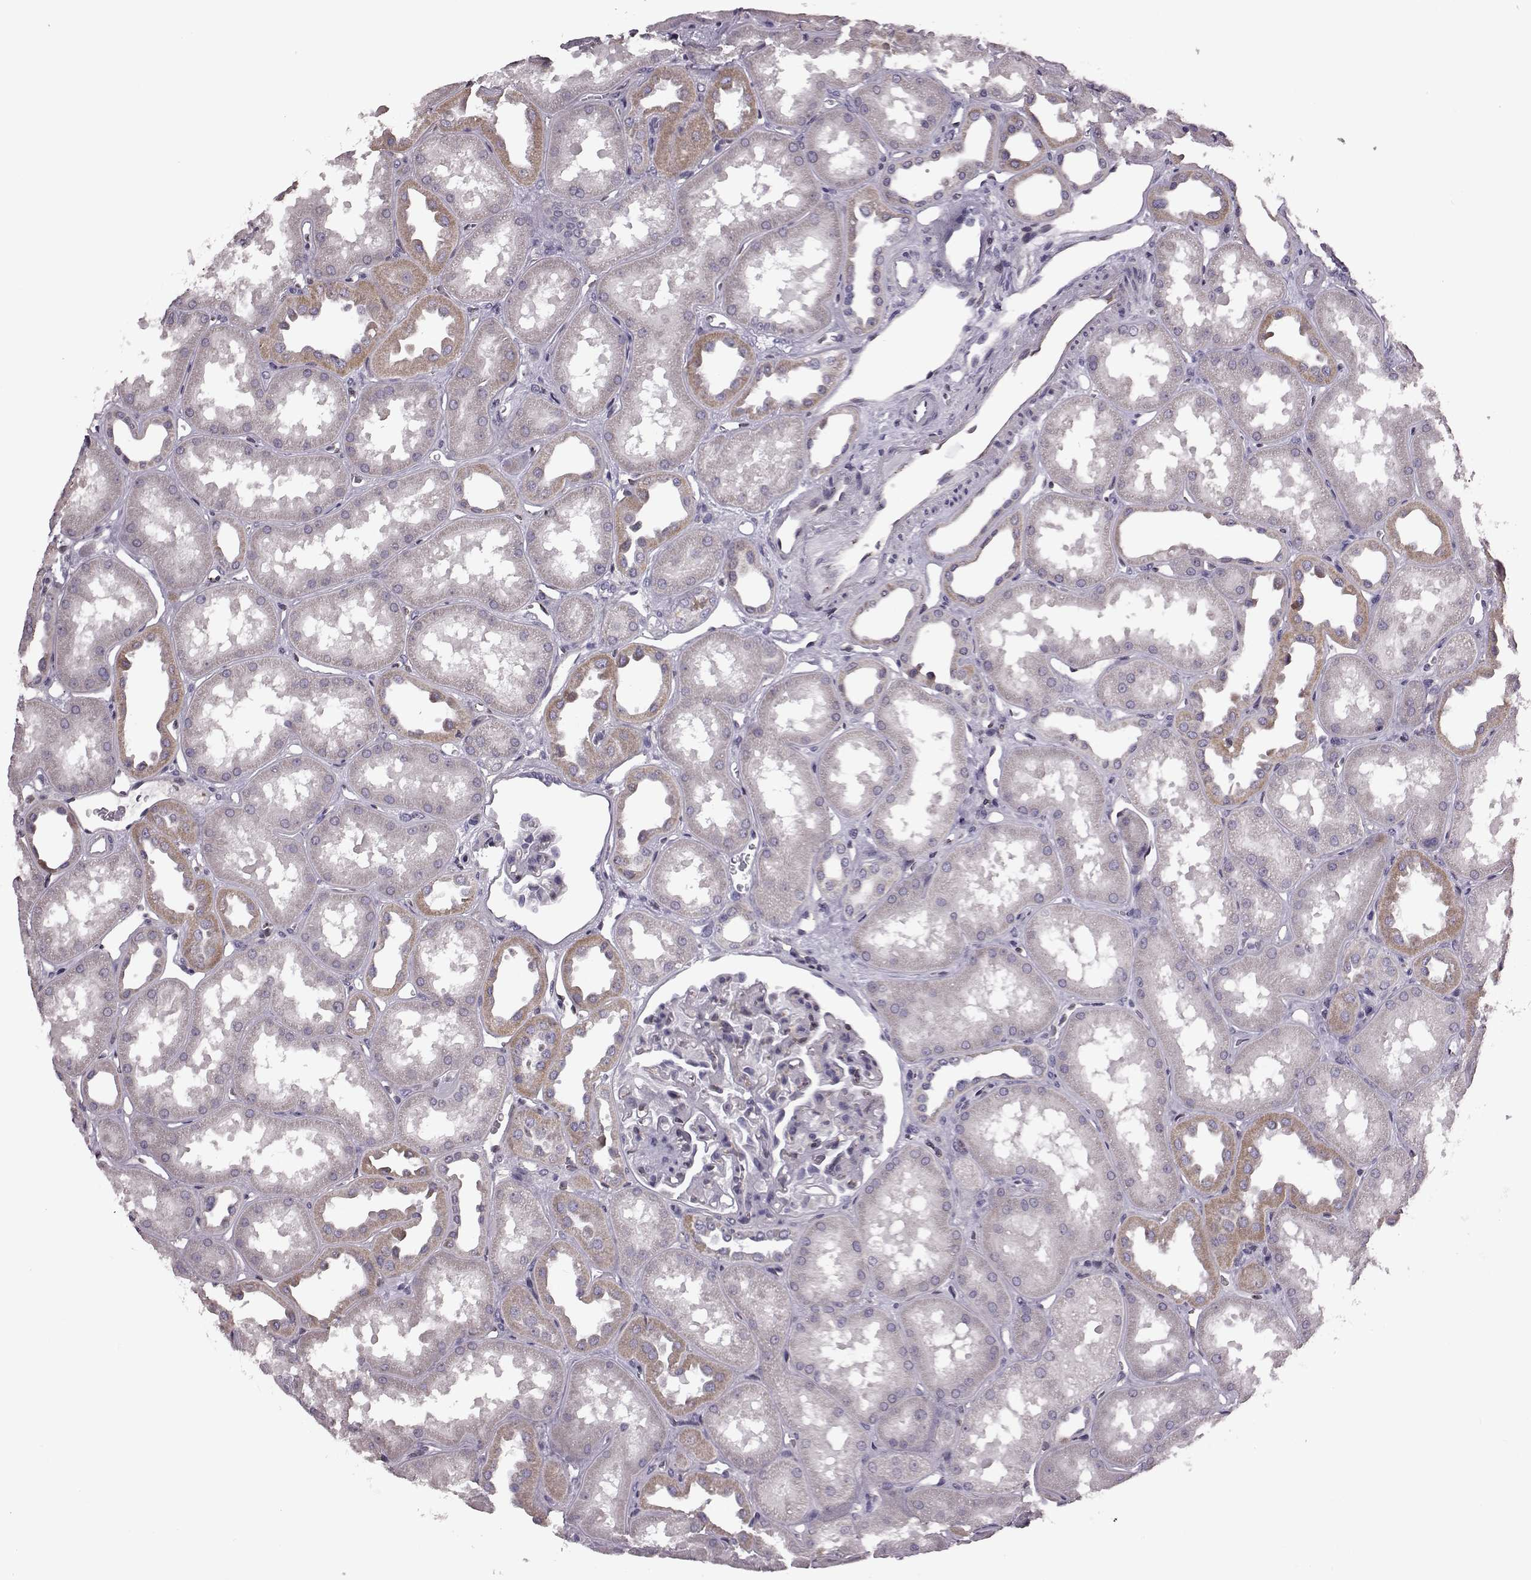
{"staining": {"intensity": "negative", "quantity": "none", "location": "none"}, "tissue": "kidney", "cell_type": "Cells in glomeruli", "image_type": "normal", "snomed": [{"axis": "morphology", "description": "Normal tissue, NOS"}, {"axis": "topography", "description": "Kidney"}], "caption": "A photomicrograph of kidney stained for a protein shows no brown staining in cells in glomeruli.", "gene": "CDC42SE1", "patient": {"sex": "male", "age": 61}}